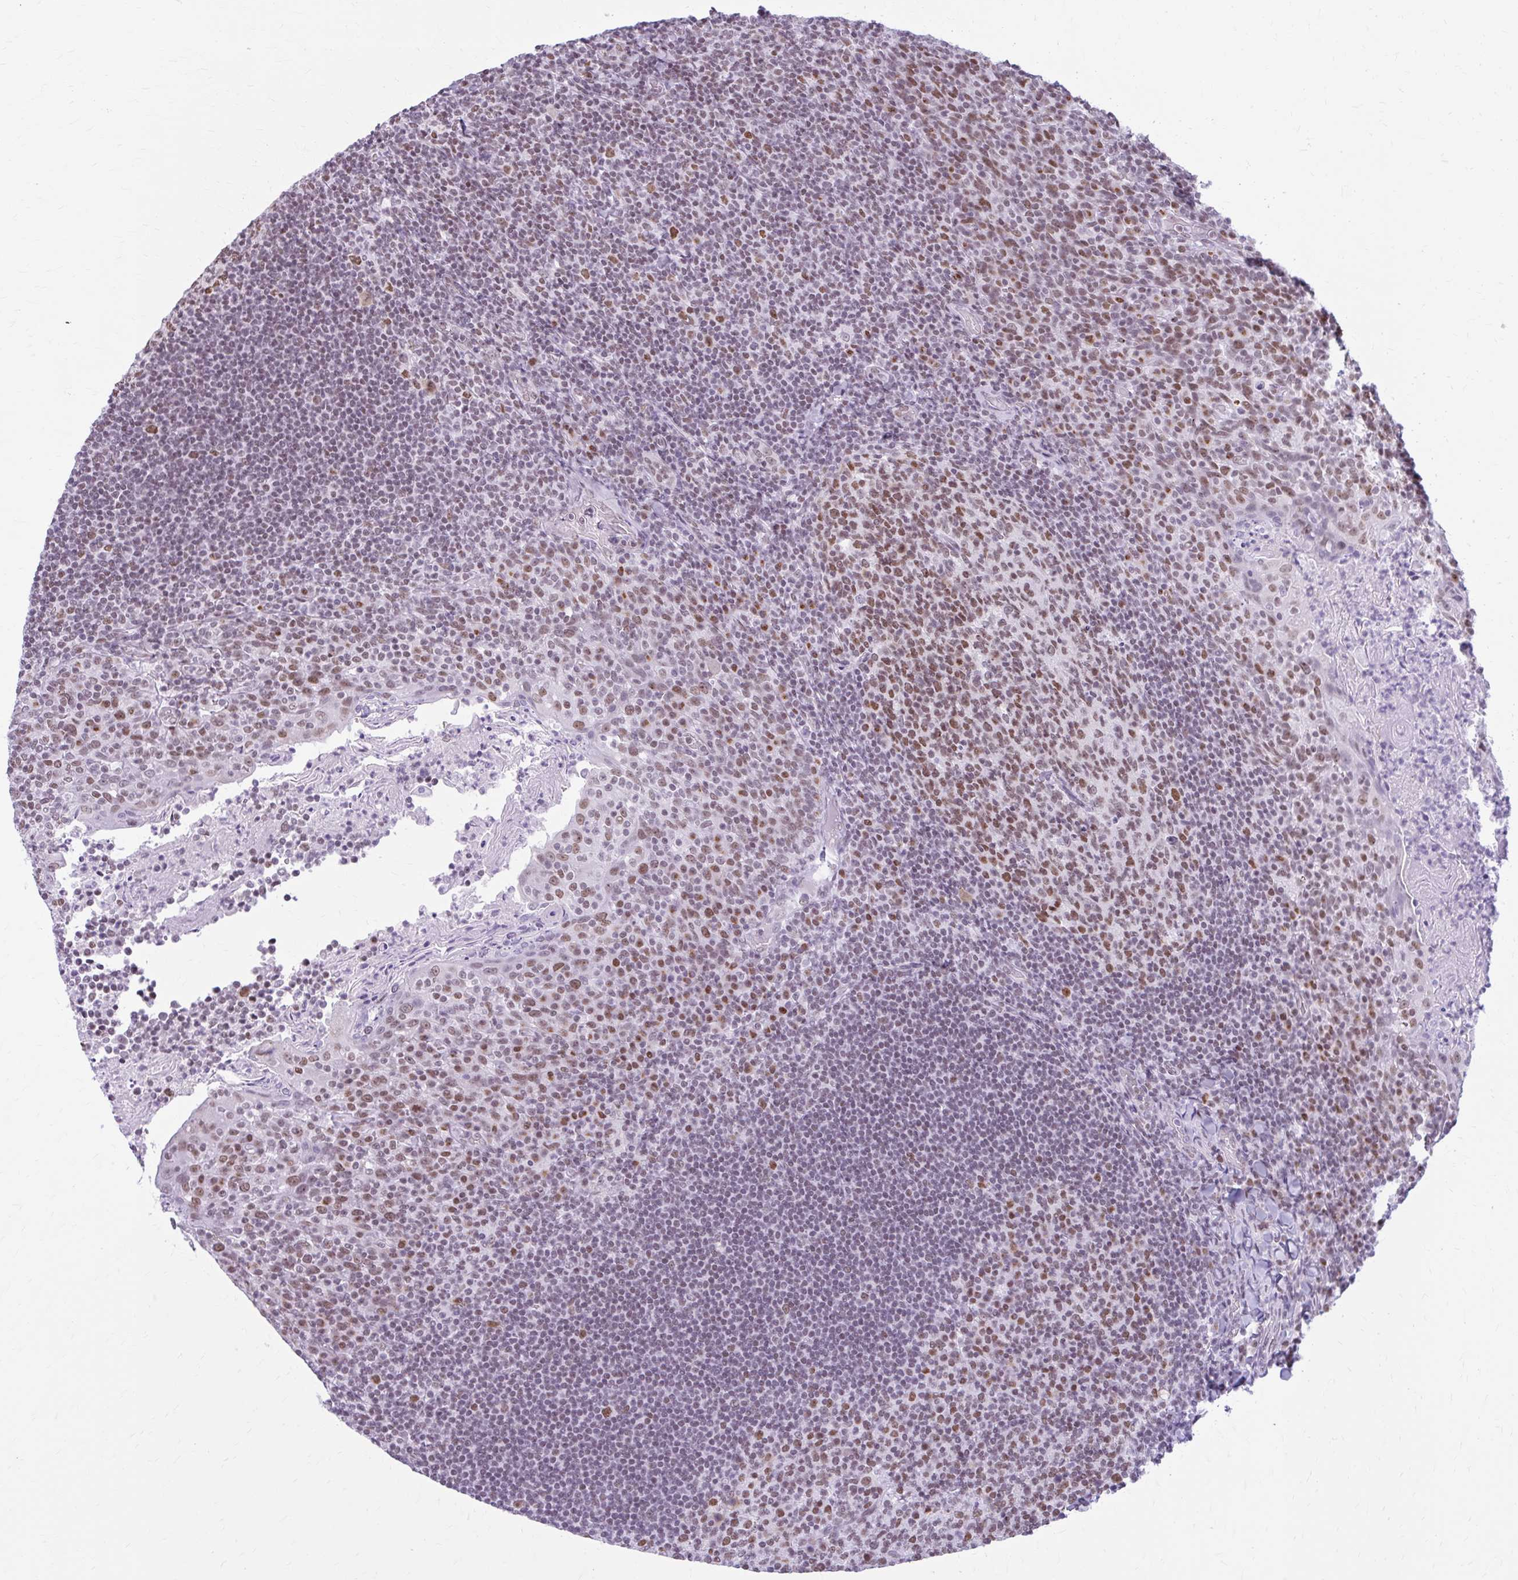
{"staining": {"intensity": "moderate", "quantity": ">75%", "location": "nuclear"}, "tissue": "tonsil", "cell_type": "Germinal center cells", "image_type": "normal", "snomed": [{"axis": "morphology", "description": "Normal tissue, NOS"}, {"axis": "topography", "description": "Tonsil"}], "caption": "Protein staining of normal tonsil reveals moderate nuclear expression in about >75% of germinal center cells.", "gene": "PABIR1", "patient": {"sex": "female", "age": 10}}